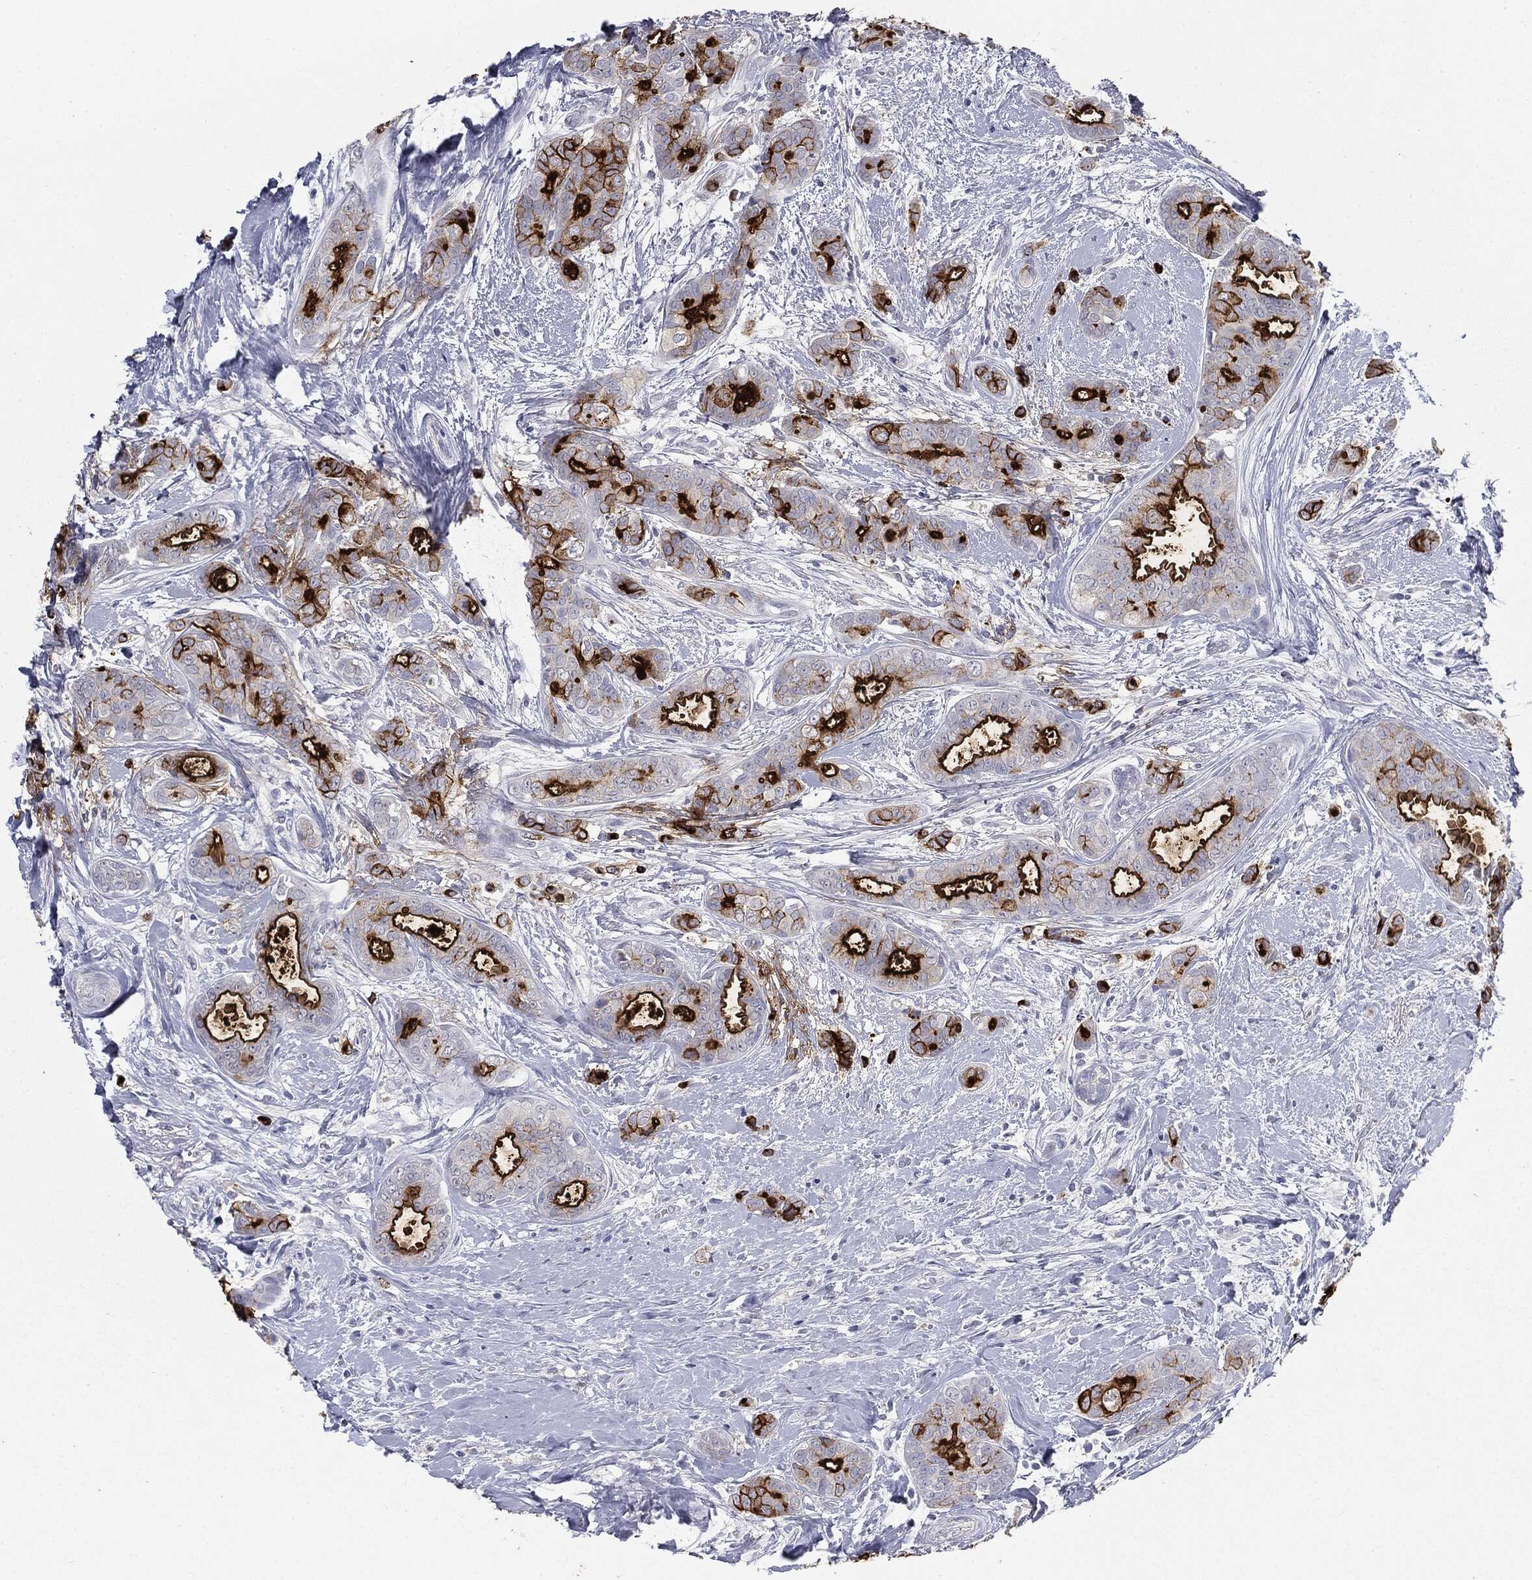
{"staining": {"intensity": "strong", "quantity": "25%-75%", "location": "cytoplasmic/membranous"}, "tissue": "breast cancer", "cell_type": "Tumor cells", "image_type": "cancer", "snomed": [{"axis": "morphology", "description": "Duct carcinoma"}, {"axis": "topography", "description": "Breast"}], "caption": "Tumor cells exhibit strong cytoplasmic/membranous positivity in approximately 25%-75% of cells in breast infiltrating ductal carcinoma.", "gene": "MUC1", "patient": {"sex": "female", "age": 45}}